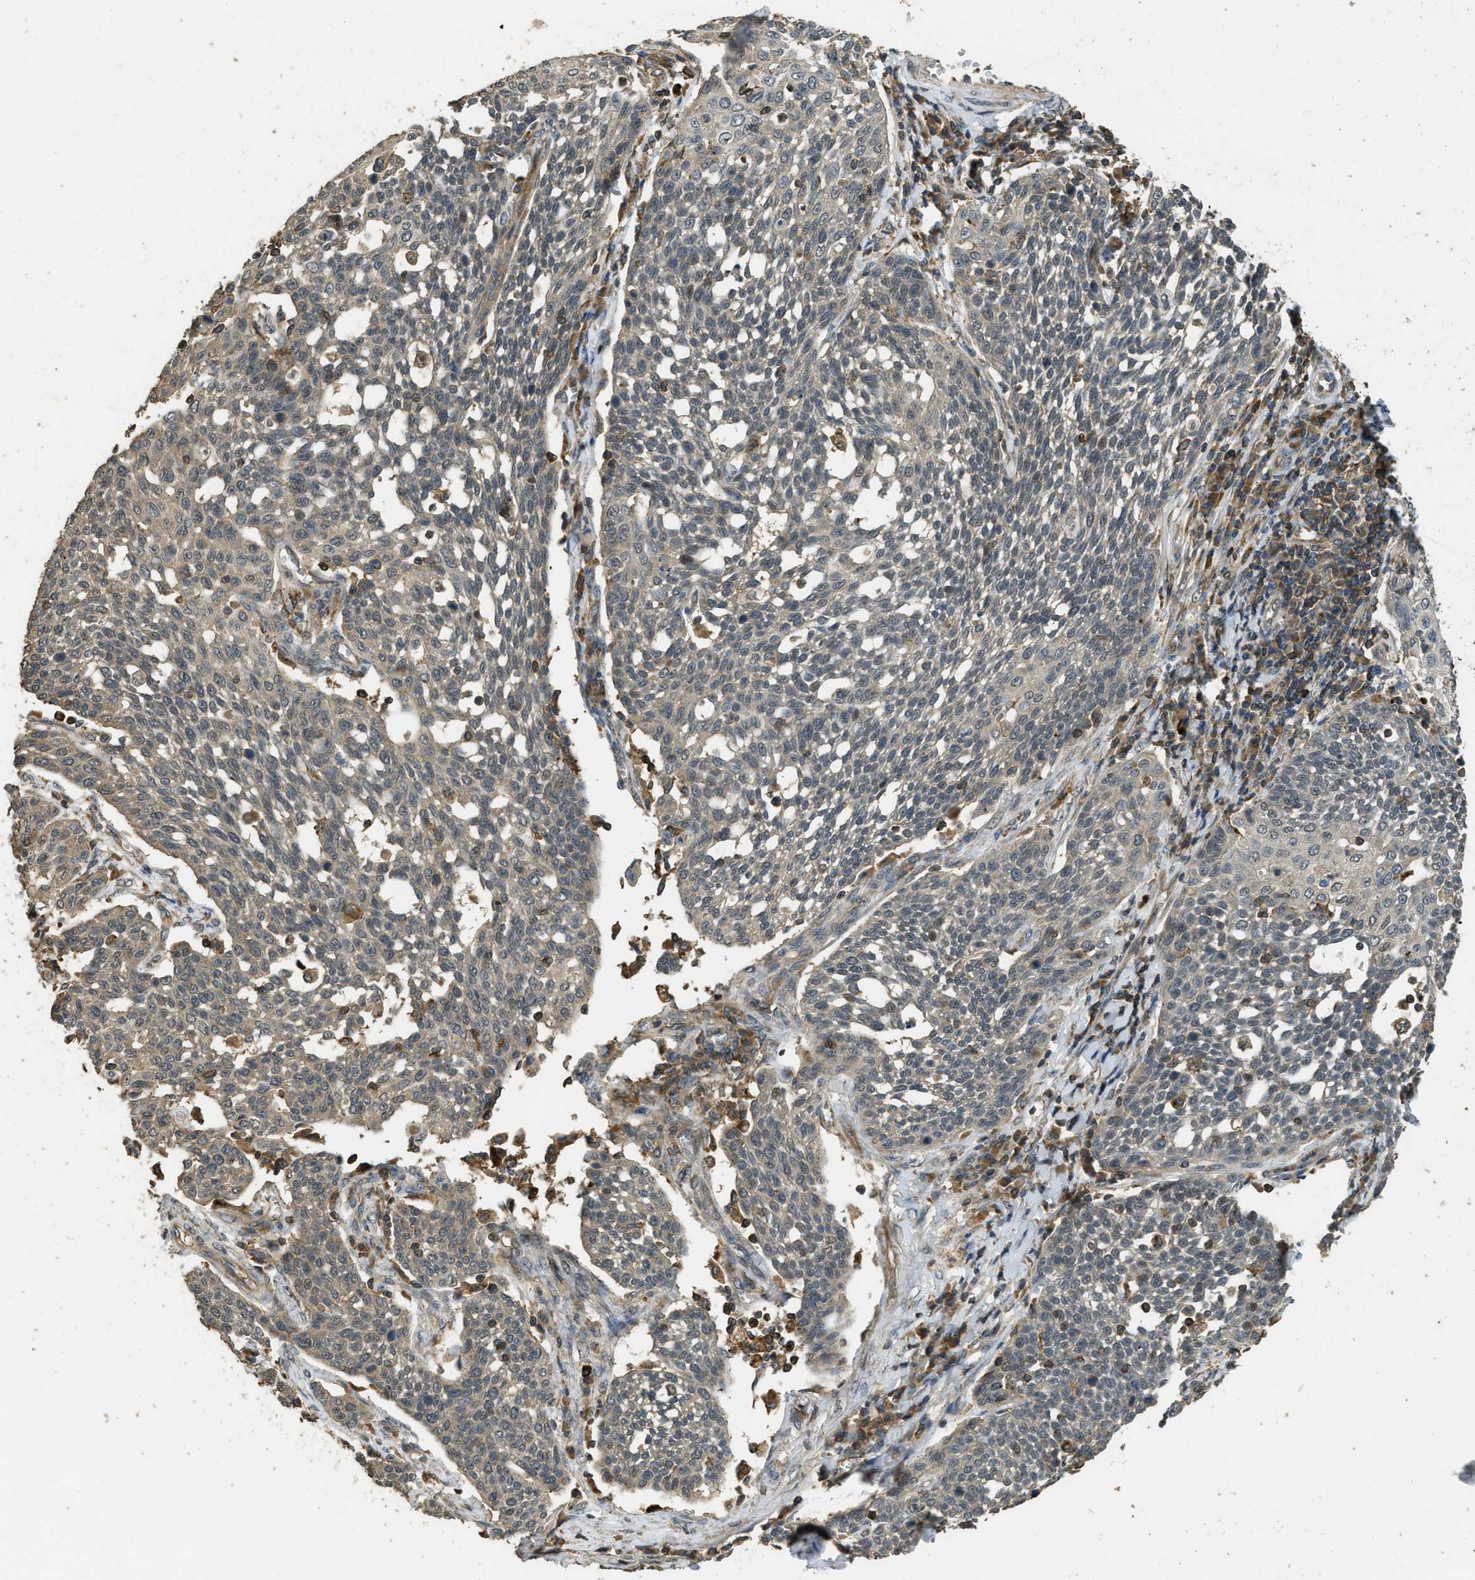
{"staining": {"intensity": "weak", "quantity": "25%-75%", "location": "cytoplasmic/membranous"}, "tissue": "cervical cancer", "cell_type": "Tumor cells", "image_type": "cancer", "snomed": [{"axis": "morphology", "description": "Squamous cell carcinoma, NOS"}, {"axis": "topography", "description": "Cervix"}], "caption": "Tumor cells demonstrate low levels of weak cytoplasmic/membranous positivity in approximately 25%-75% of cells in cervical cancer. The staining is performed using DAB (3,3'-diaminobenzidine) brown chromogen to label protein expression. The nuclei are counter-stained blue using hematoxylin.", "gene": "PPP6R3", "patient": {"sex": "female", "age": 34}}